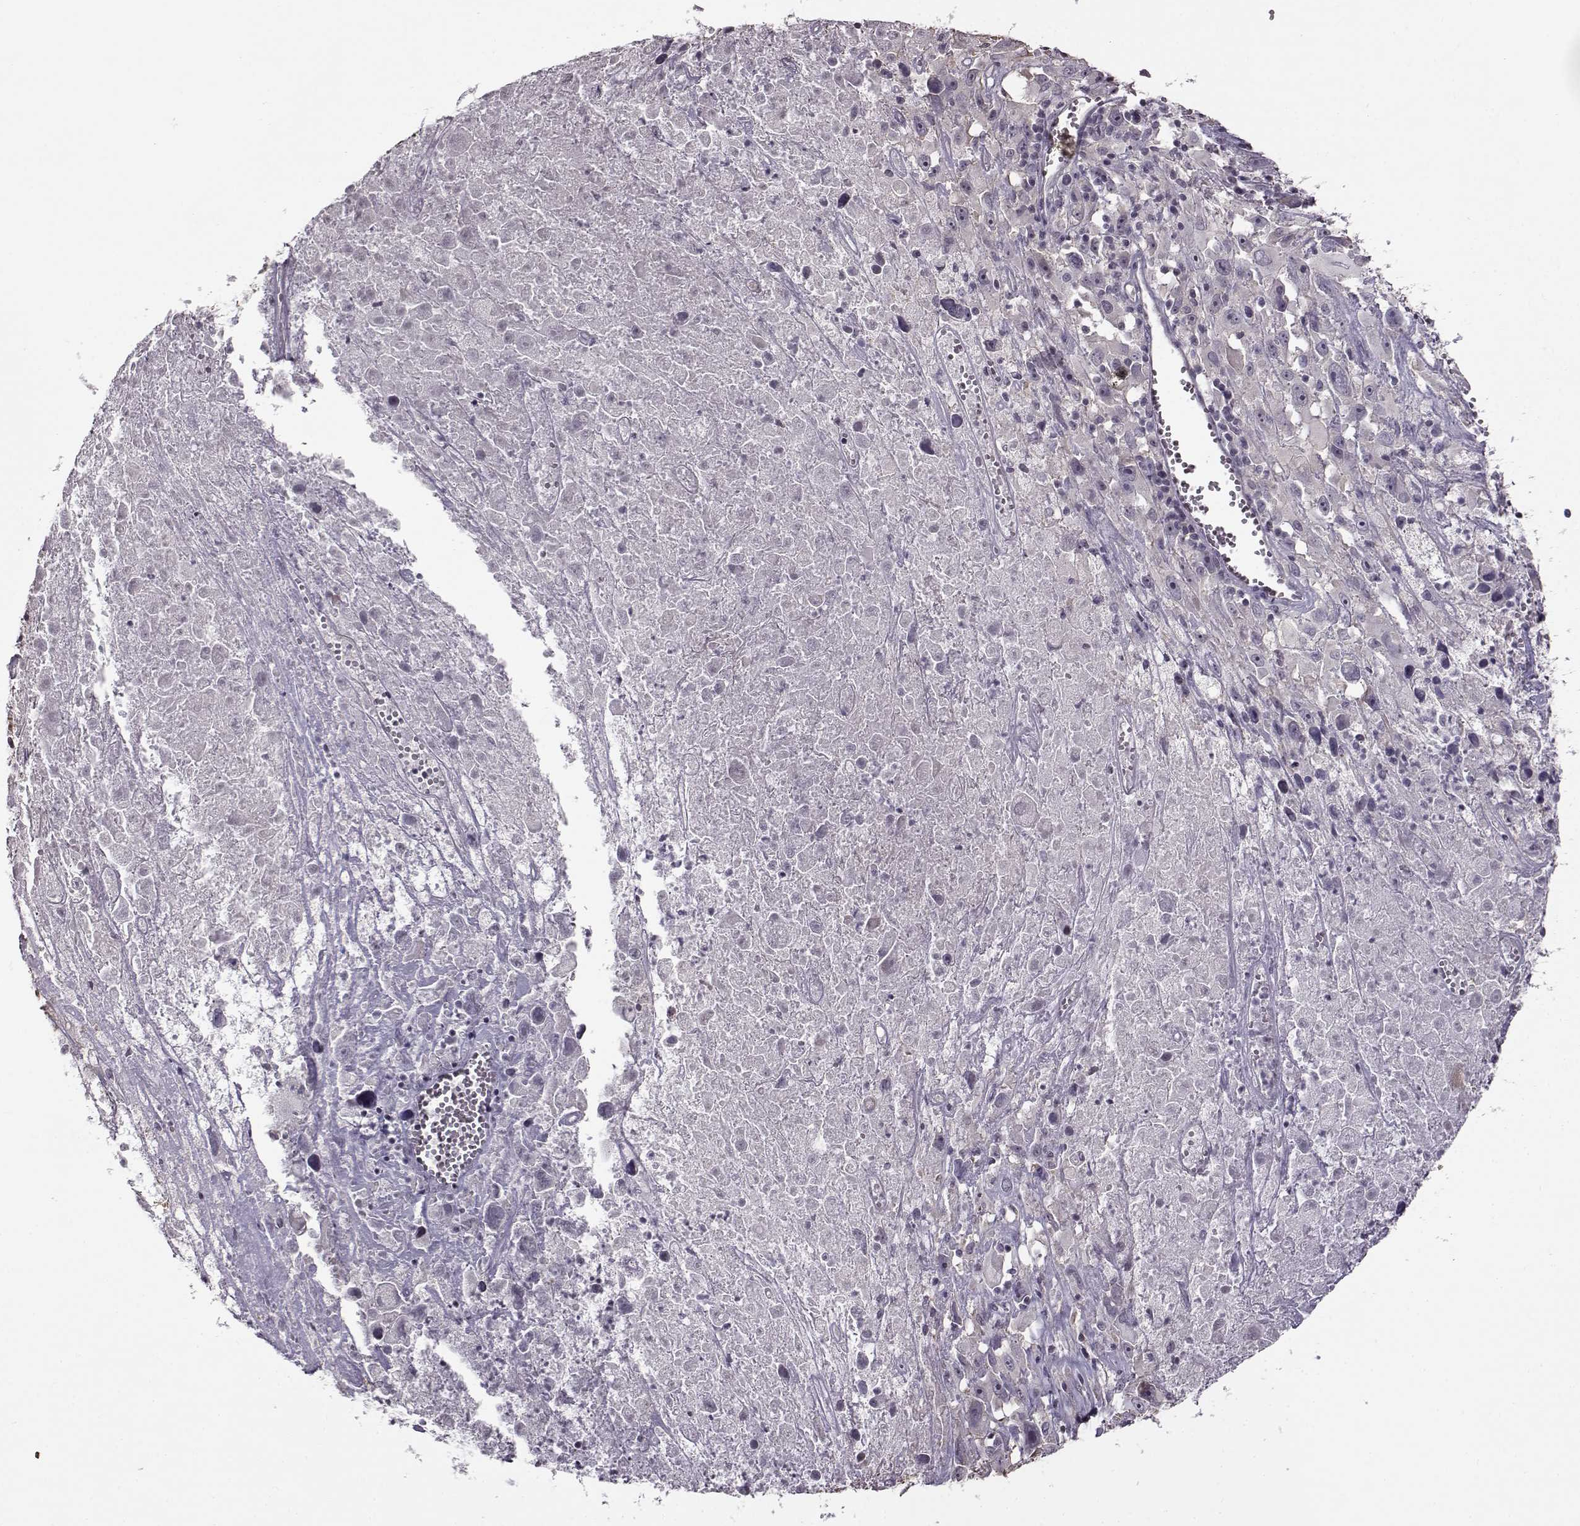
{"staining": {"intensity": "negative", "quantity": "none", "location": "none"}, "tissue": "melanoma", "cell_type": "Tumor cells", "image_type": "cancer", "snomed": [{"axis": "morphology", "description": "Malignant melanoma, Metastatic site"}, {"axis": "topography", "description": "Lymph node"}], "caption": "This is an IHC image of human malignant melanoma (metastatic site). There is no positivity in tumor cells.", "gene": "FSHB", "patient": {"sex": "male", "age": 50}}